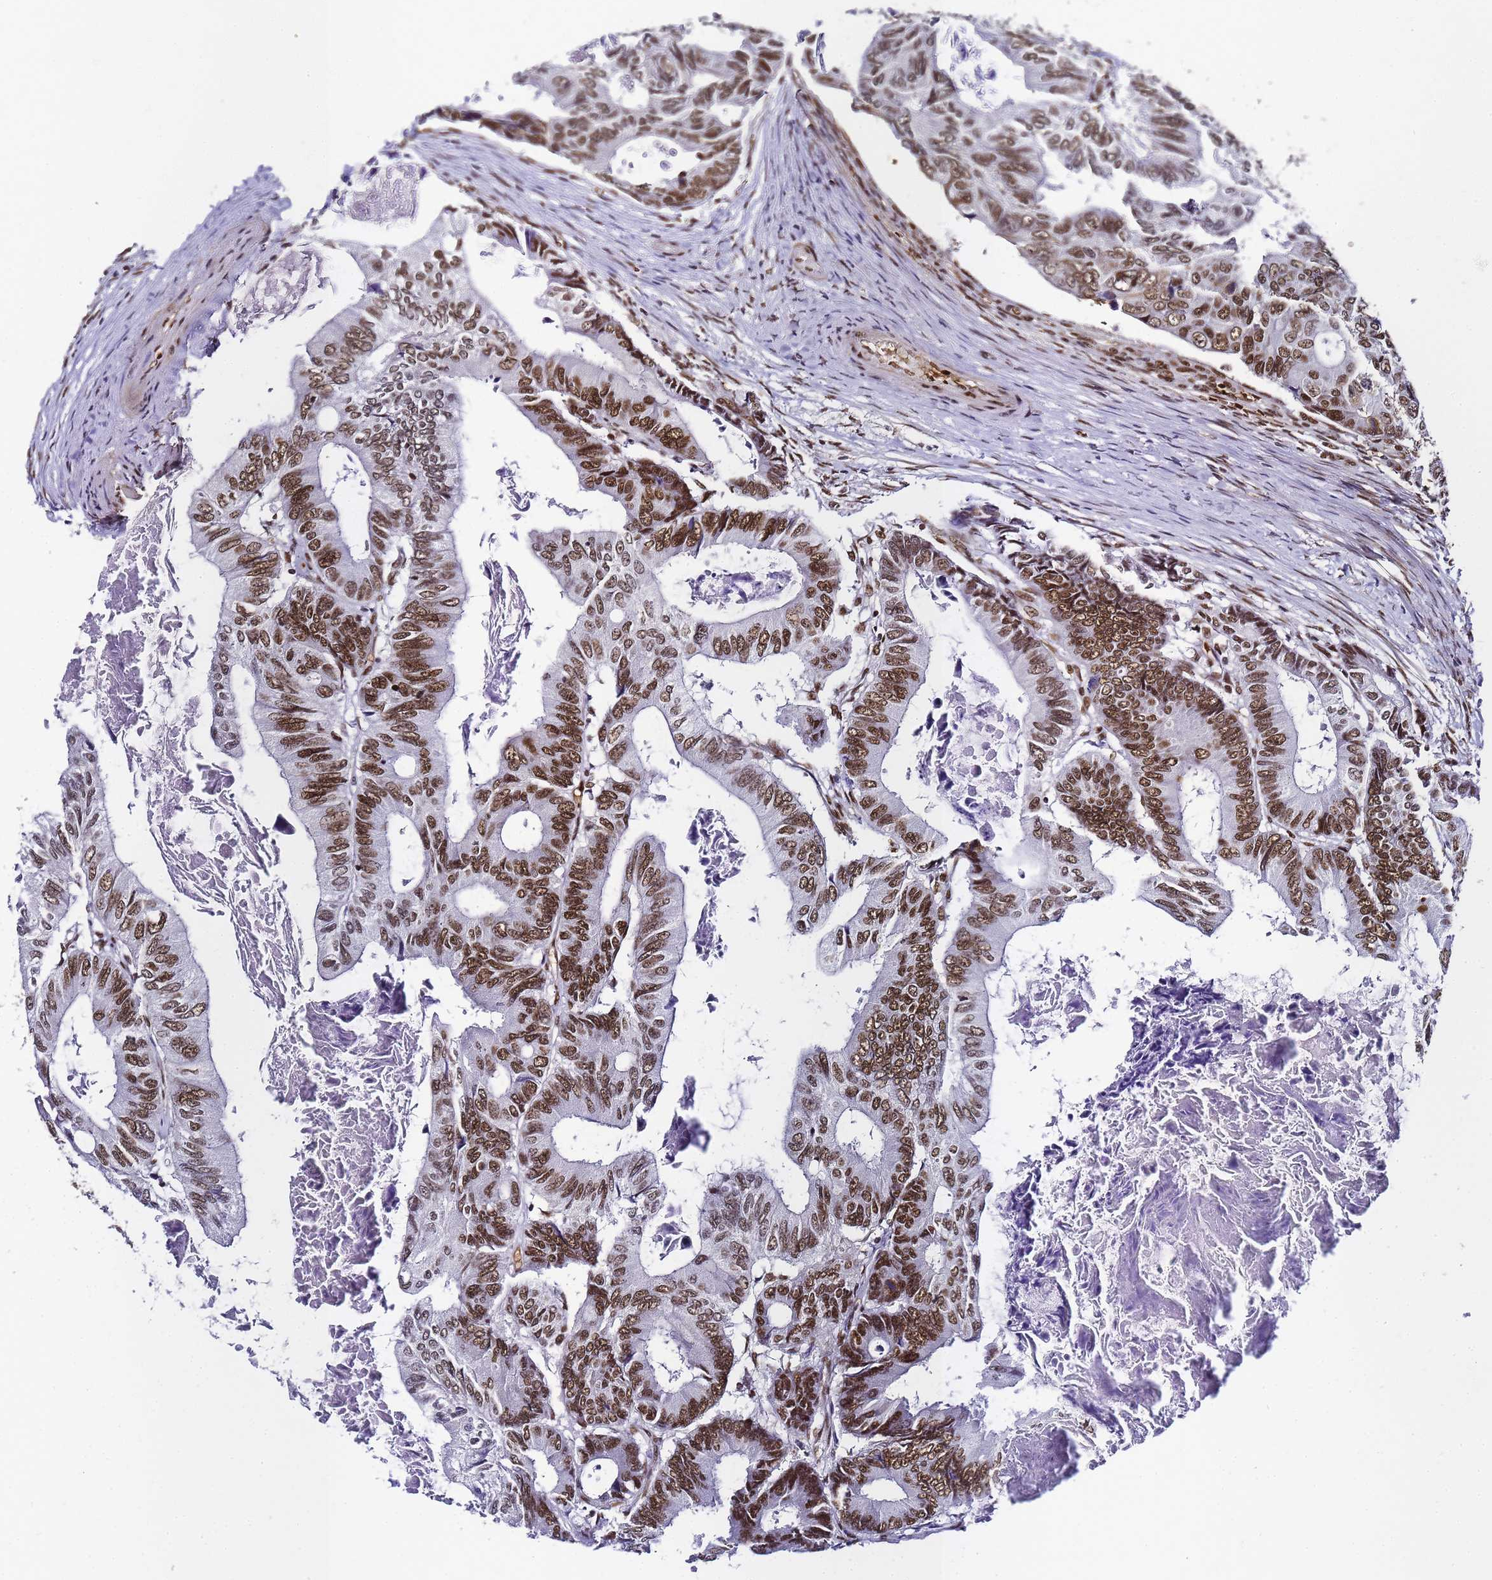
{"staining": {"intensity": "strong", "quantity": ">75%", "location": "nuclear"}, "tissue": "colorectal cancer", "cell_type": "Tumor cells", "image_type": "cancer", "snomed": [{"axis": "morphology", "description": "Adenocarcinoma, NOS"}, {"axis": "topography", "description": "Colon"}], "caption": "Protein expression analysis of human adenocarcinoma (colorectal) reveals strong nuclear expression in approximately >75% of tumor cells.", "gene": "POLR1A", "patient": {"sex": "male", "age": 85}}